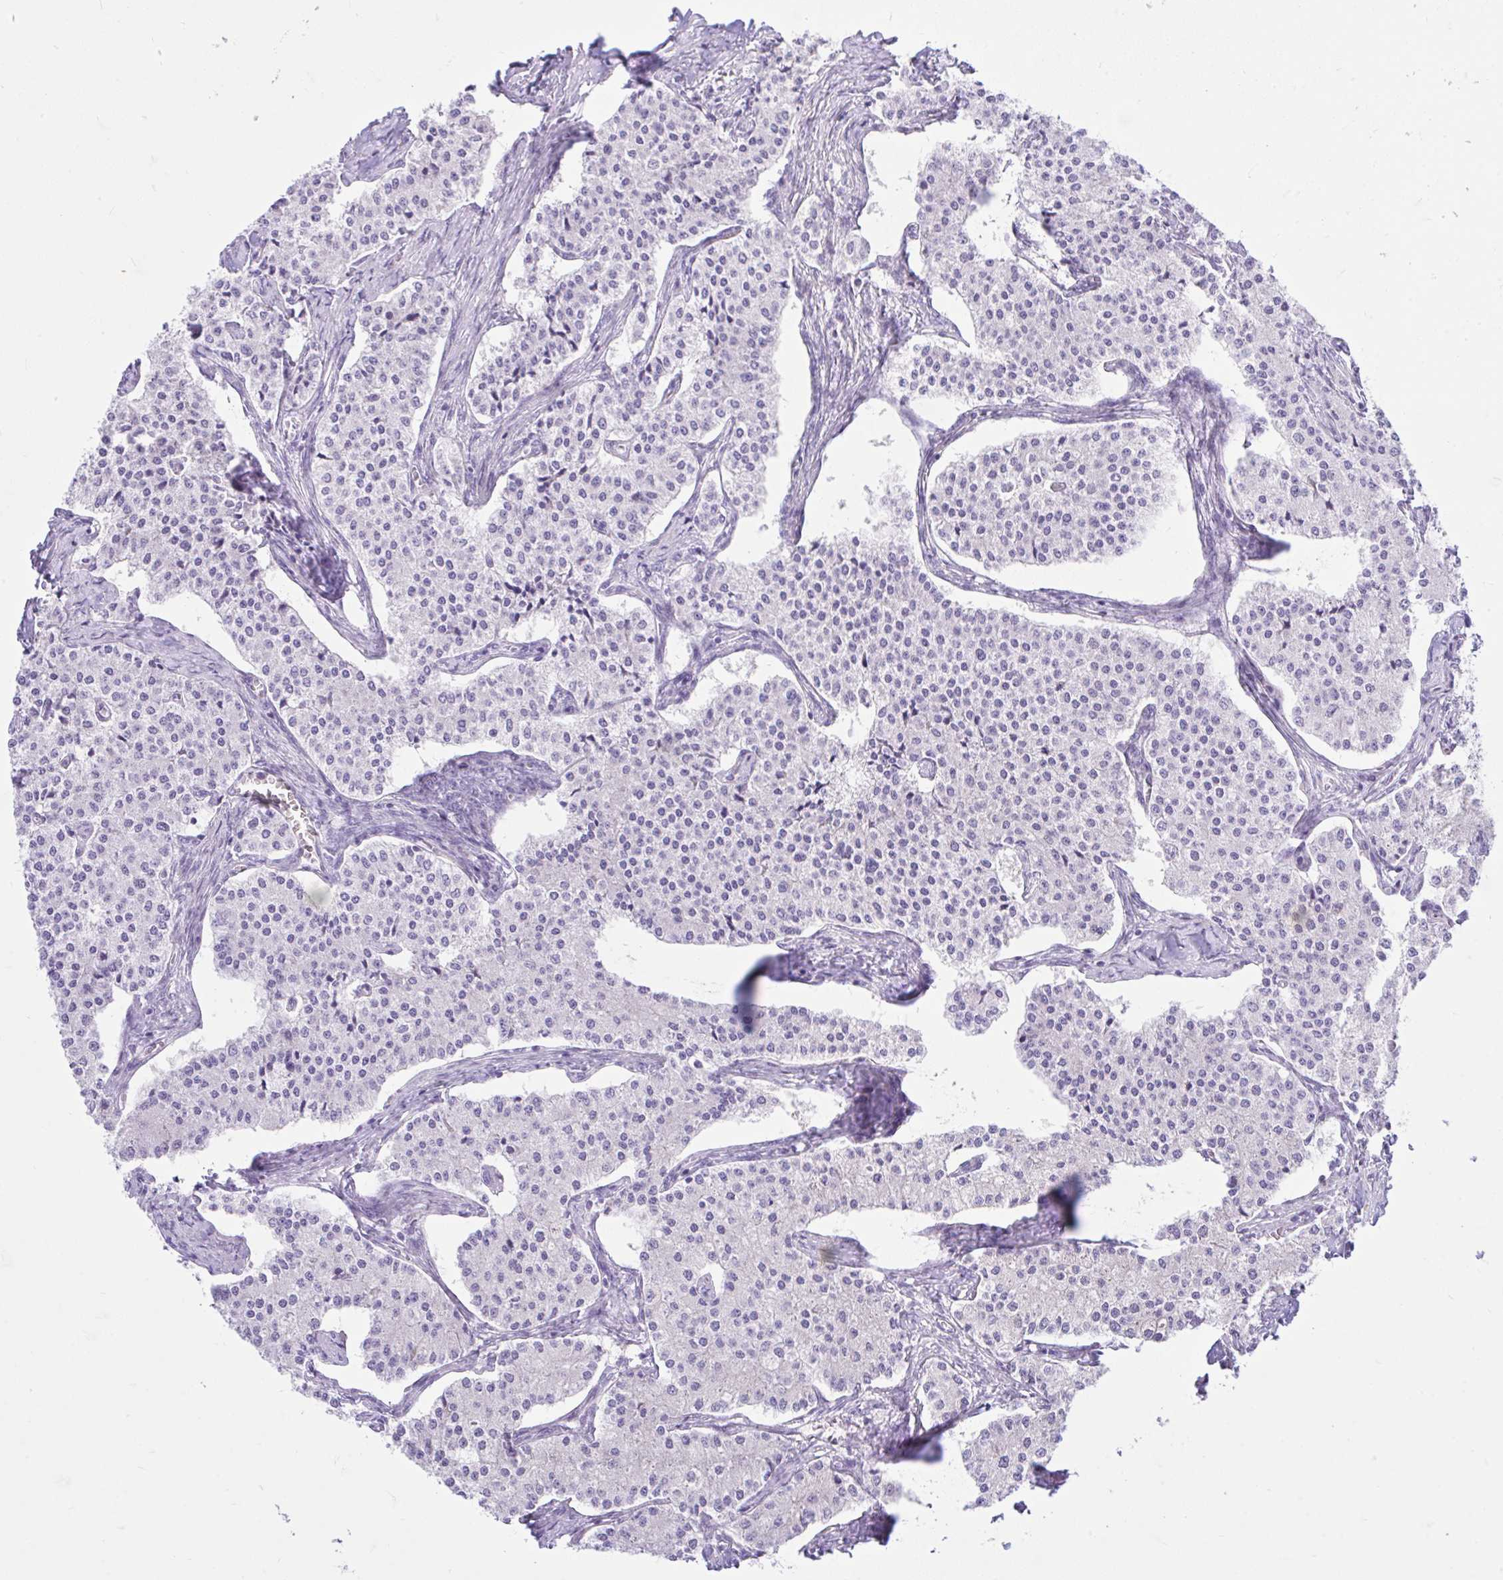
{"staining": {"intensity": "negative", "quantity": "none", "location": "none"}, "tissue": "carcinoid", "cell_type": "Tumor cells", "image_type": "cancer", "snomed": [{"axis": "morphology", "description": "Carcinoid, malignant, NOS"}, {"axis": "topography", "description": "Colon"}], "caption": "Tumor cells are negative for brown protein staining in carcinoid.", "gene": "EEF1A2", "patient": {"sex": "female", "age": 52}}